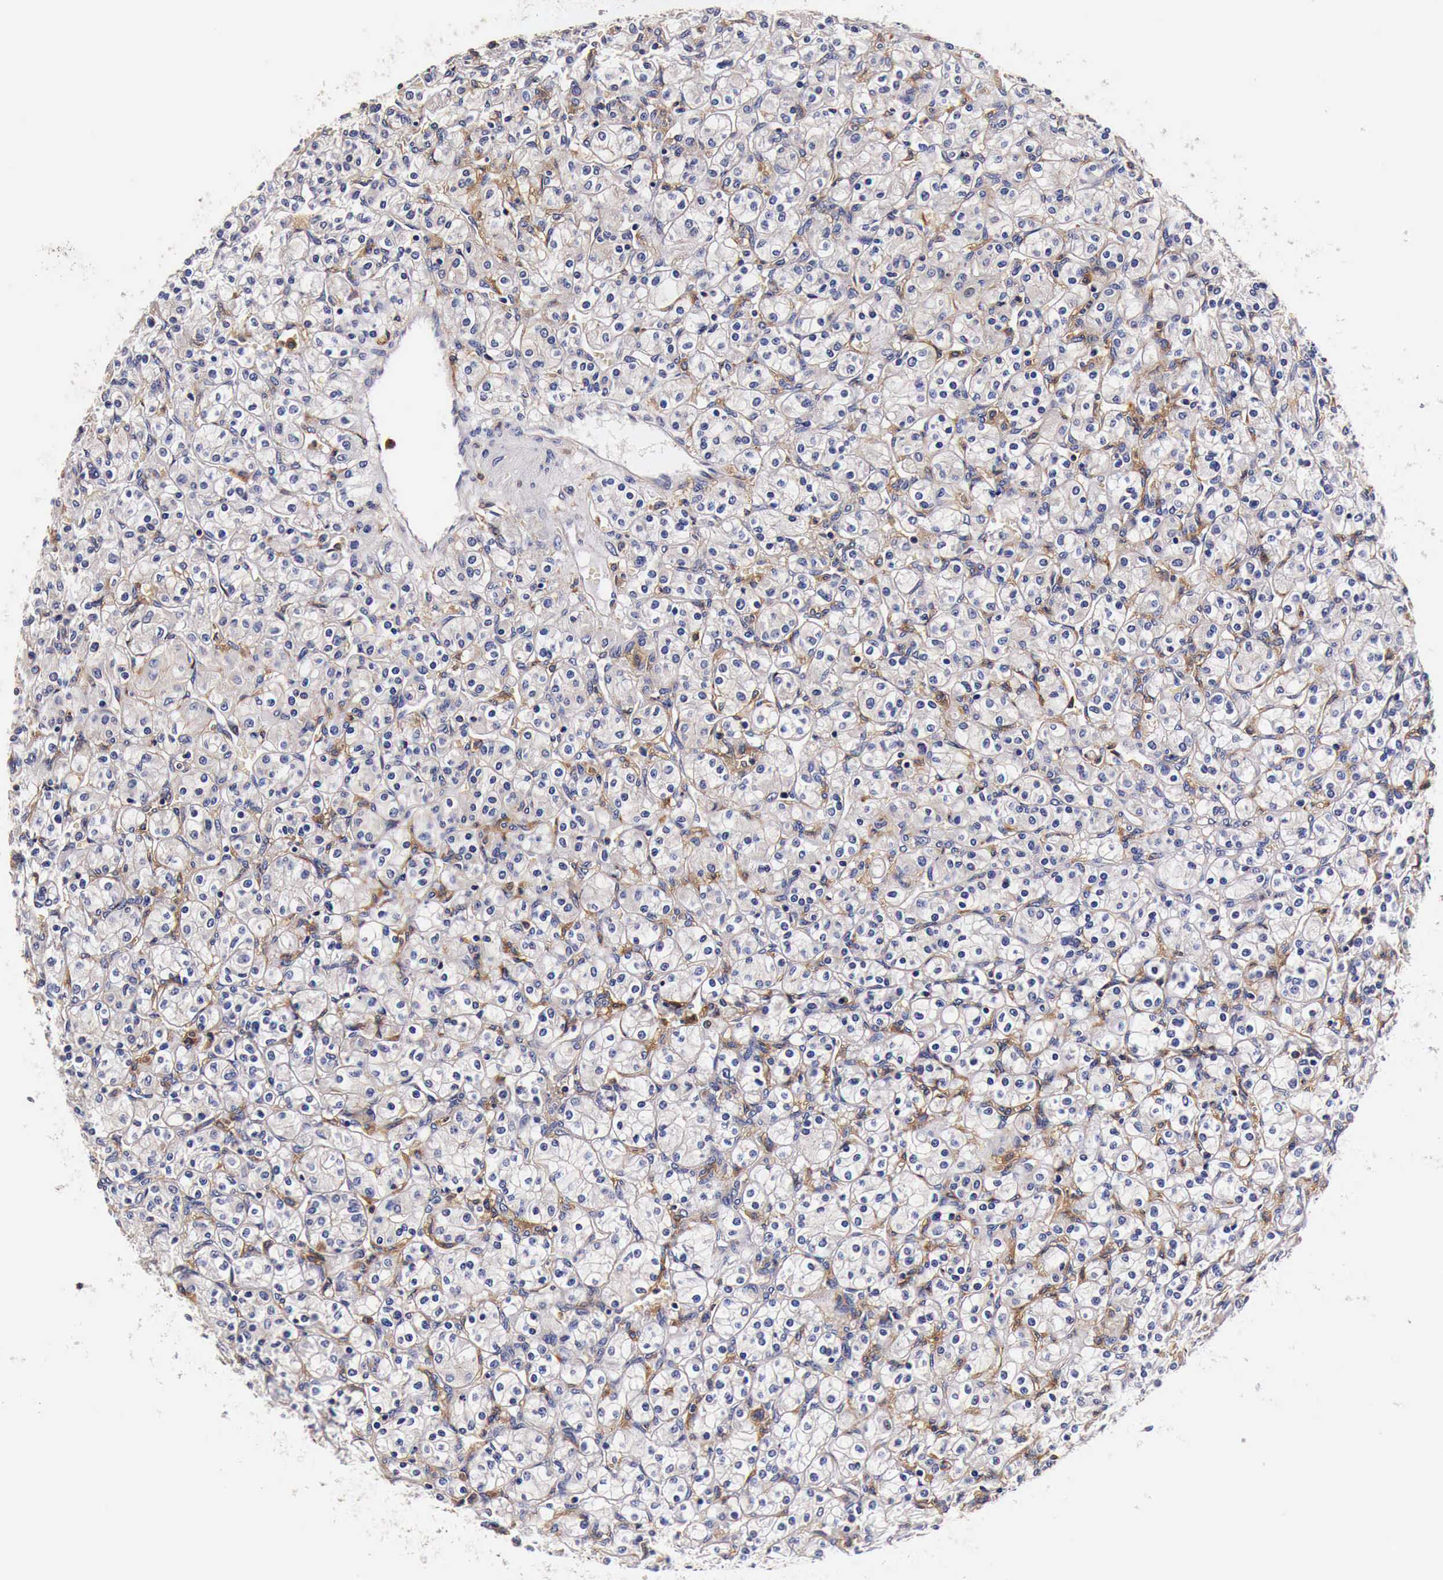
{"staining": {"intensity": "negative", "quantity": "none", "location": "none"}, "tissue": "renal cancer", "cell_type": "Tumor cells", "image_type": "cancer", "snomed": [{"axis": "morphology", "description": "Adenocarcinoma, NOS"}, {"axis": "topography", "description": "Kidney"}], "caption": "Human renal cancer stained for a protein using immunohistochemistry reveals no staining in tumor cells.", "gene": "RP2", "patient": {"sex": "male", "age": 77}}